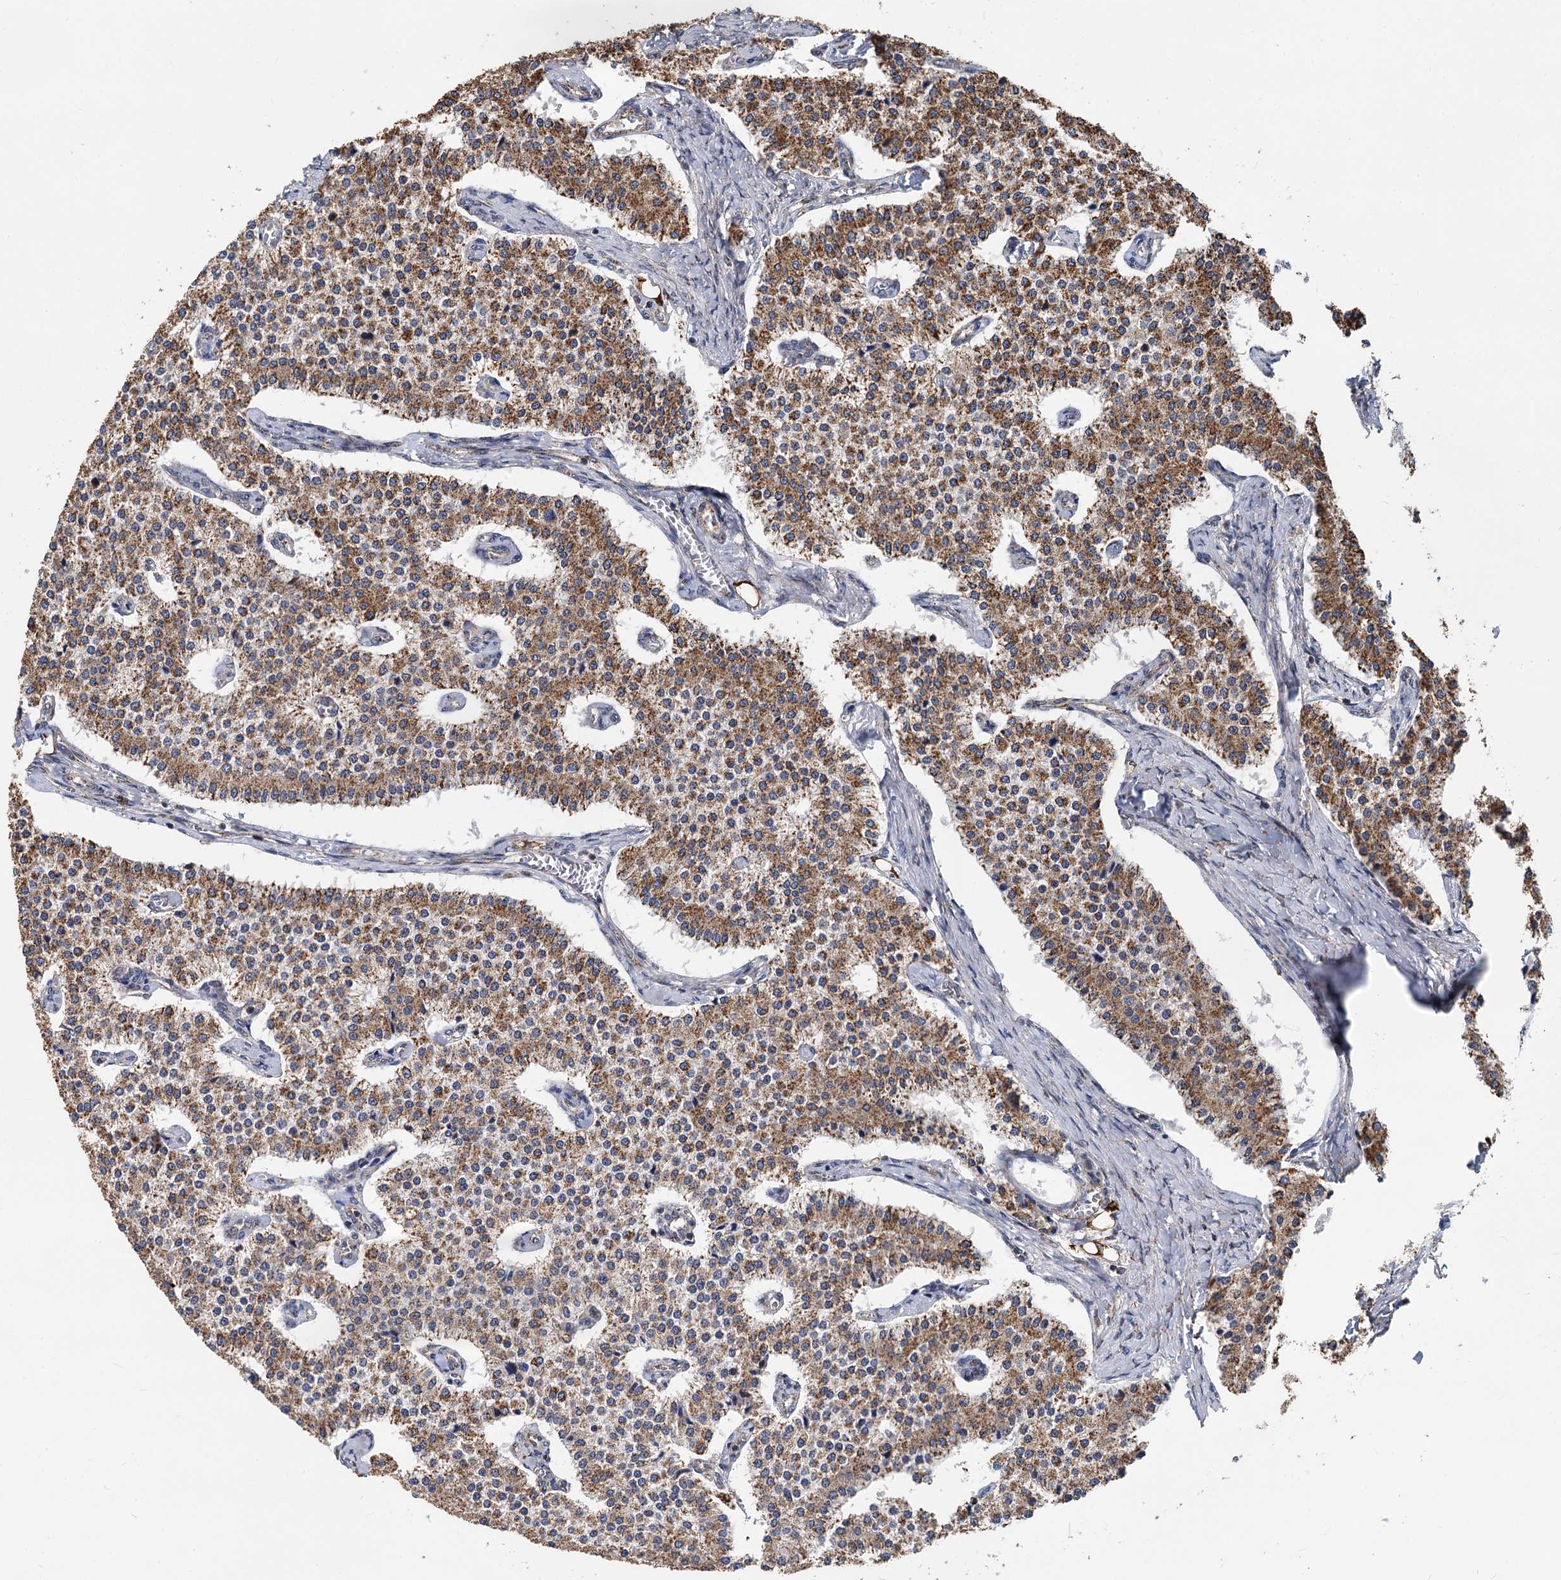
{"staining": {"intensity": "moderate", "quantity": ">75%", "location": "cytoplasmic/membranous"}, "tissue": "carcinoid", "cell_type": "Tumor cells", "image_type": "cancer", "snomed": [{"axis": "morphology", "description": "Carcinoid, malignant, NOS"}, {"axis": "topography", "description": "Colon"}], "caption": "Immunohistochemical staining of human carcinoid (malignant) reveals moderate cytoplasmic/membranous protein staining in approximately >75% of tumor cells. Using DAB (brown) and hematoxylin (blue) stains, captured at high magnification using brightfield microscopy.", "gene": "SPRYD3", "patient": {"sex": "female", "age": 52}}